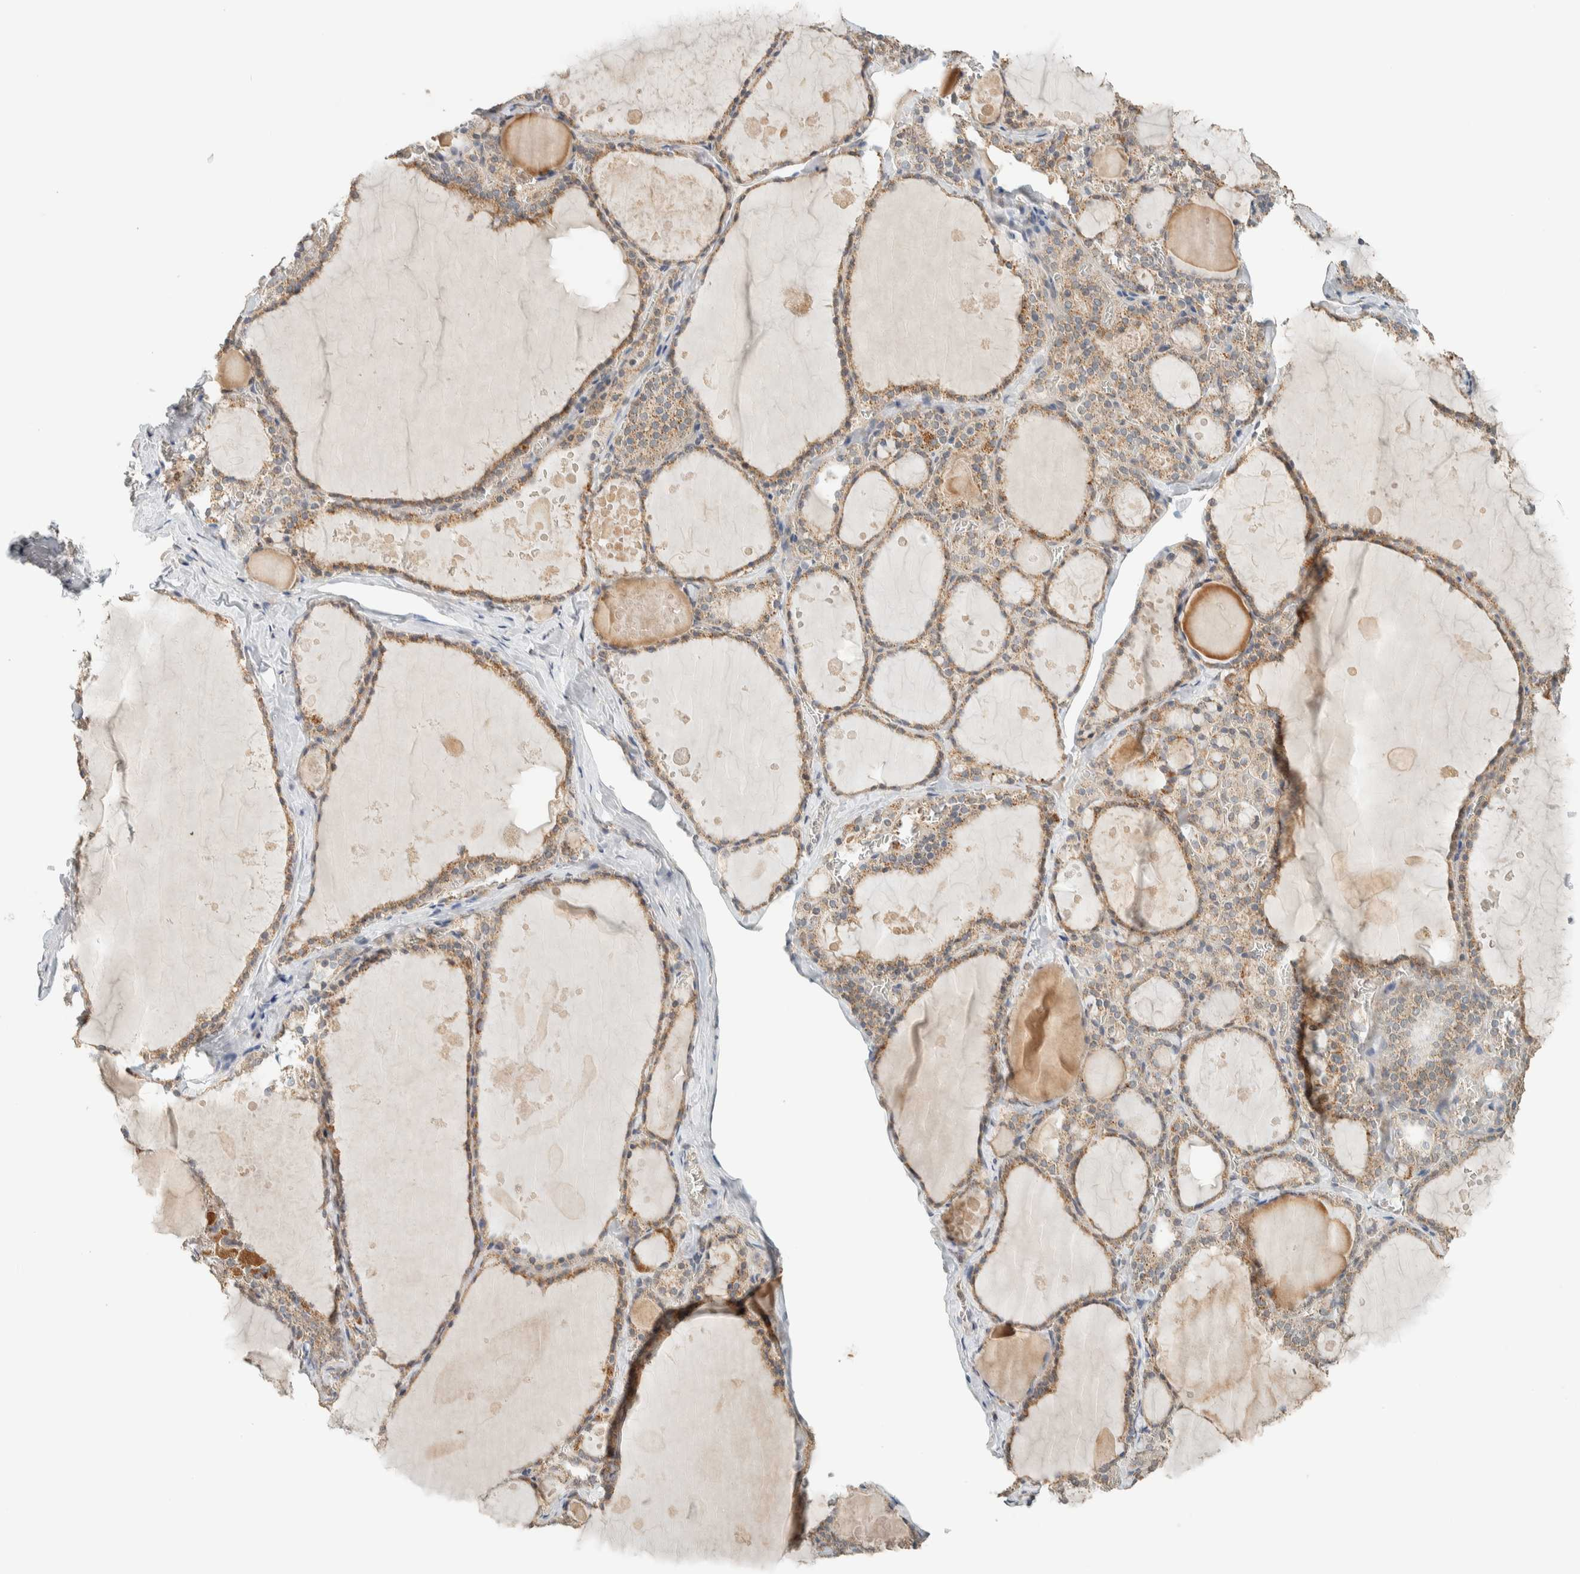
{"staining": {"intensity": "moderate", "quantity": ">75%", "location": "cytoplasmic/membranous"}, "tissue": "thyroid gland", "cell_type": "Glandular cells", "image_type": "normal", "snomed": [{"axis": "morphology", "description": "Normal tissue, NOS"}, {"axis": "topography", "description": "Thyroid gland"}], "caption": "Benign thyroid gland exhibits moderate cytoplasmic/membranous expression in about >75% of glandular cells, visualized by immunohistochemistry.", "gene": "PDE7B", "patient": {"sex": "male", "age": 56}}